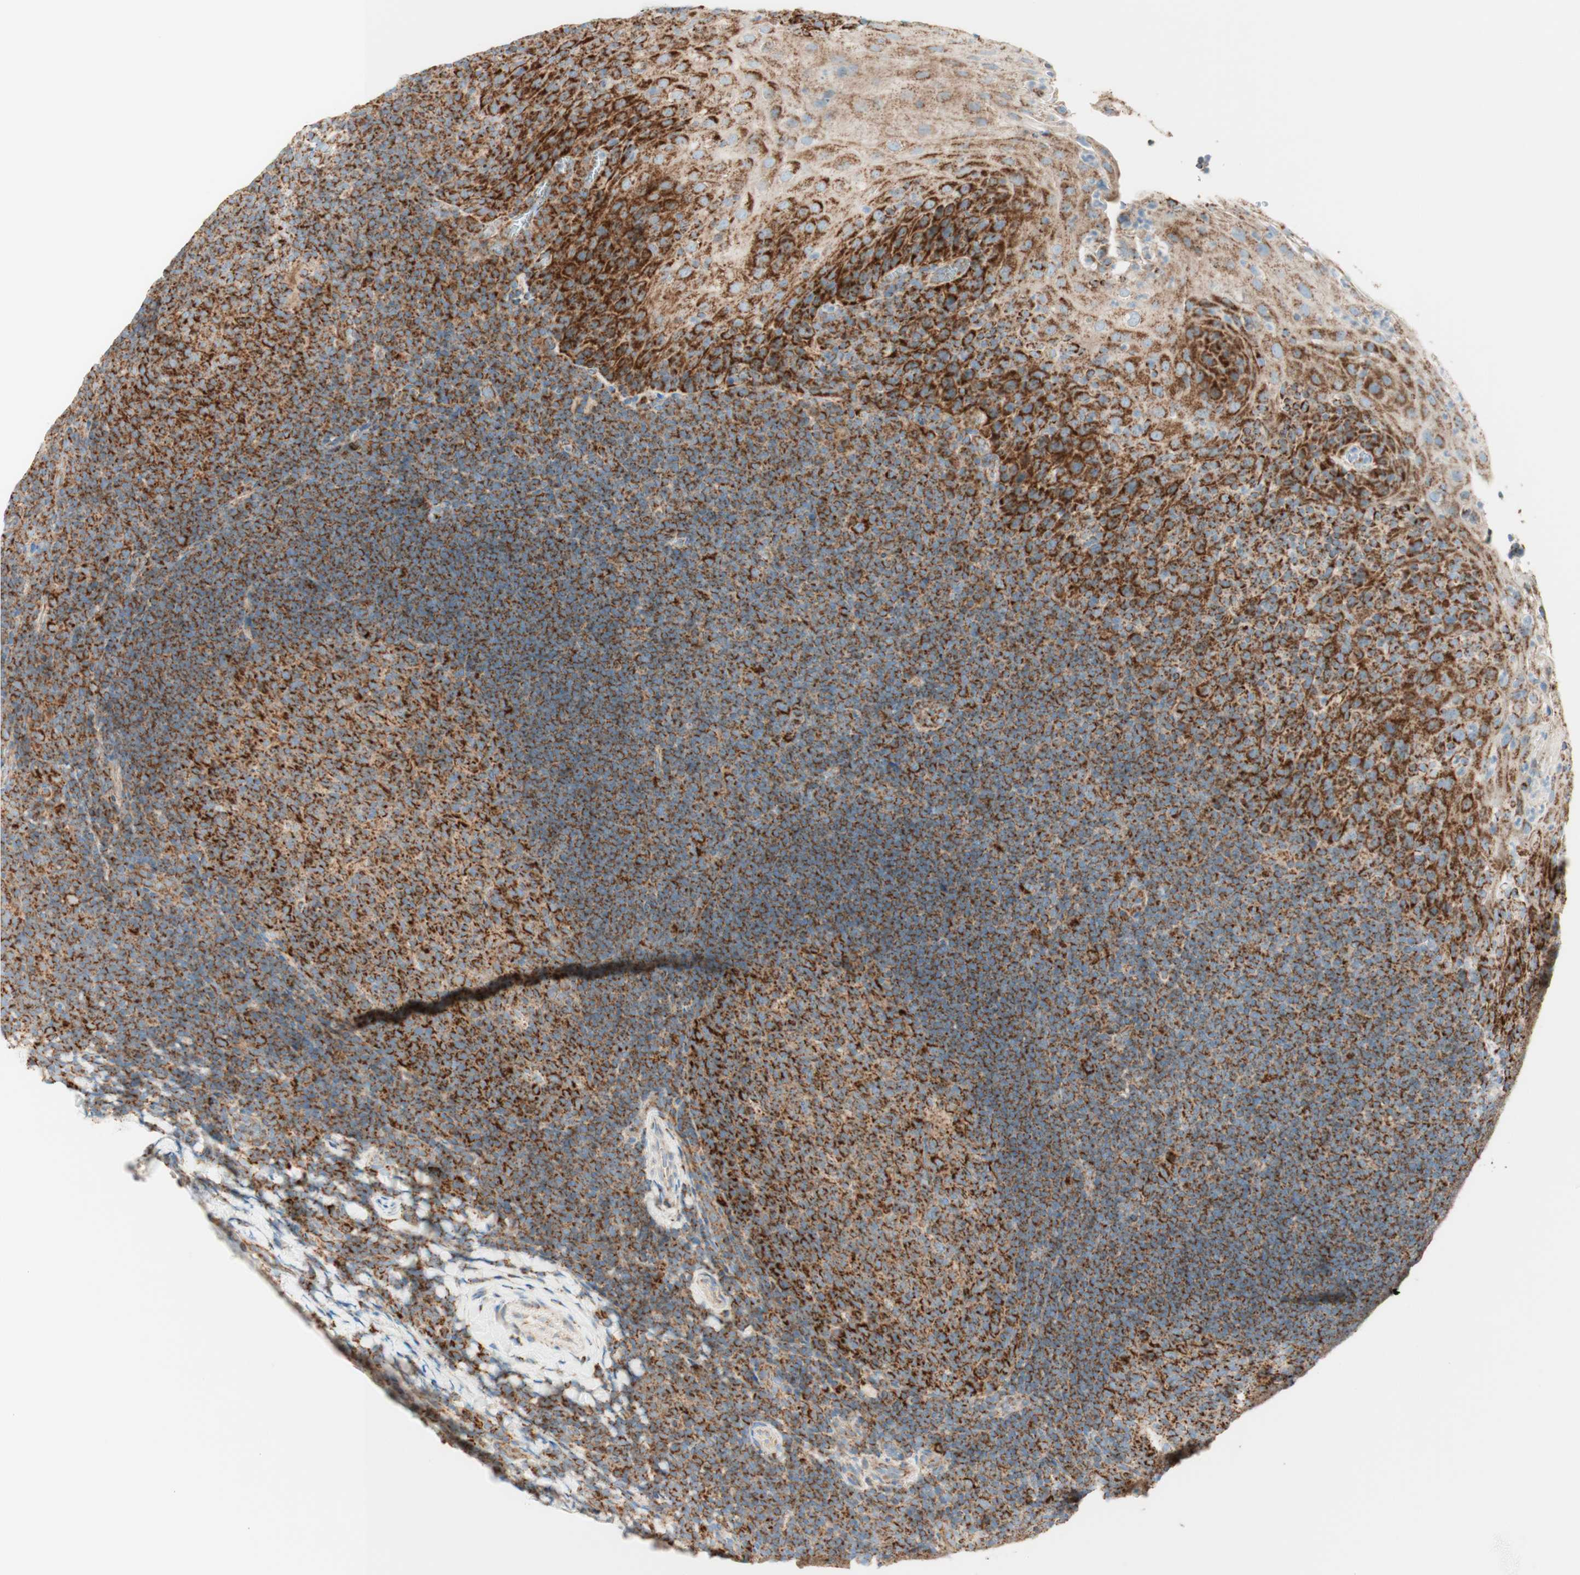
{"staining": {"intensity": "strong", "quantity": ">75%", "location": "cytoplasmic/membranous"}, "tissue": "tonsil", "cell_type": "Germinal center cells", "image_type": "normal", "snomed": [{"axis": "morphology", "description": "Normal tissue, NOS"}, {"axis": "topography", "description": "Tonsil"}], "caption": "Tonsil stained with immunohistochemistry (IHC) exhibits strong cytoplasmic/membranous expression in approximately >75% of germinal center cells. Using DAB (brown) and hematoxylin (blue) stains, captured at high magnification using brightfield microscopy.", "gene": "TOMM20", "patient": {"sex": "male", "age": 37}}